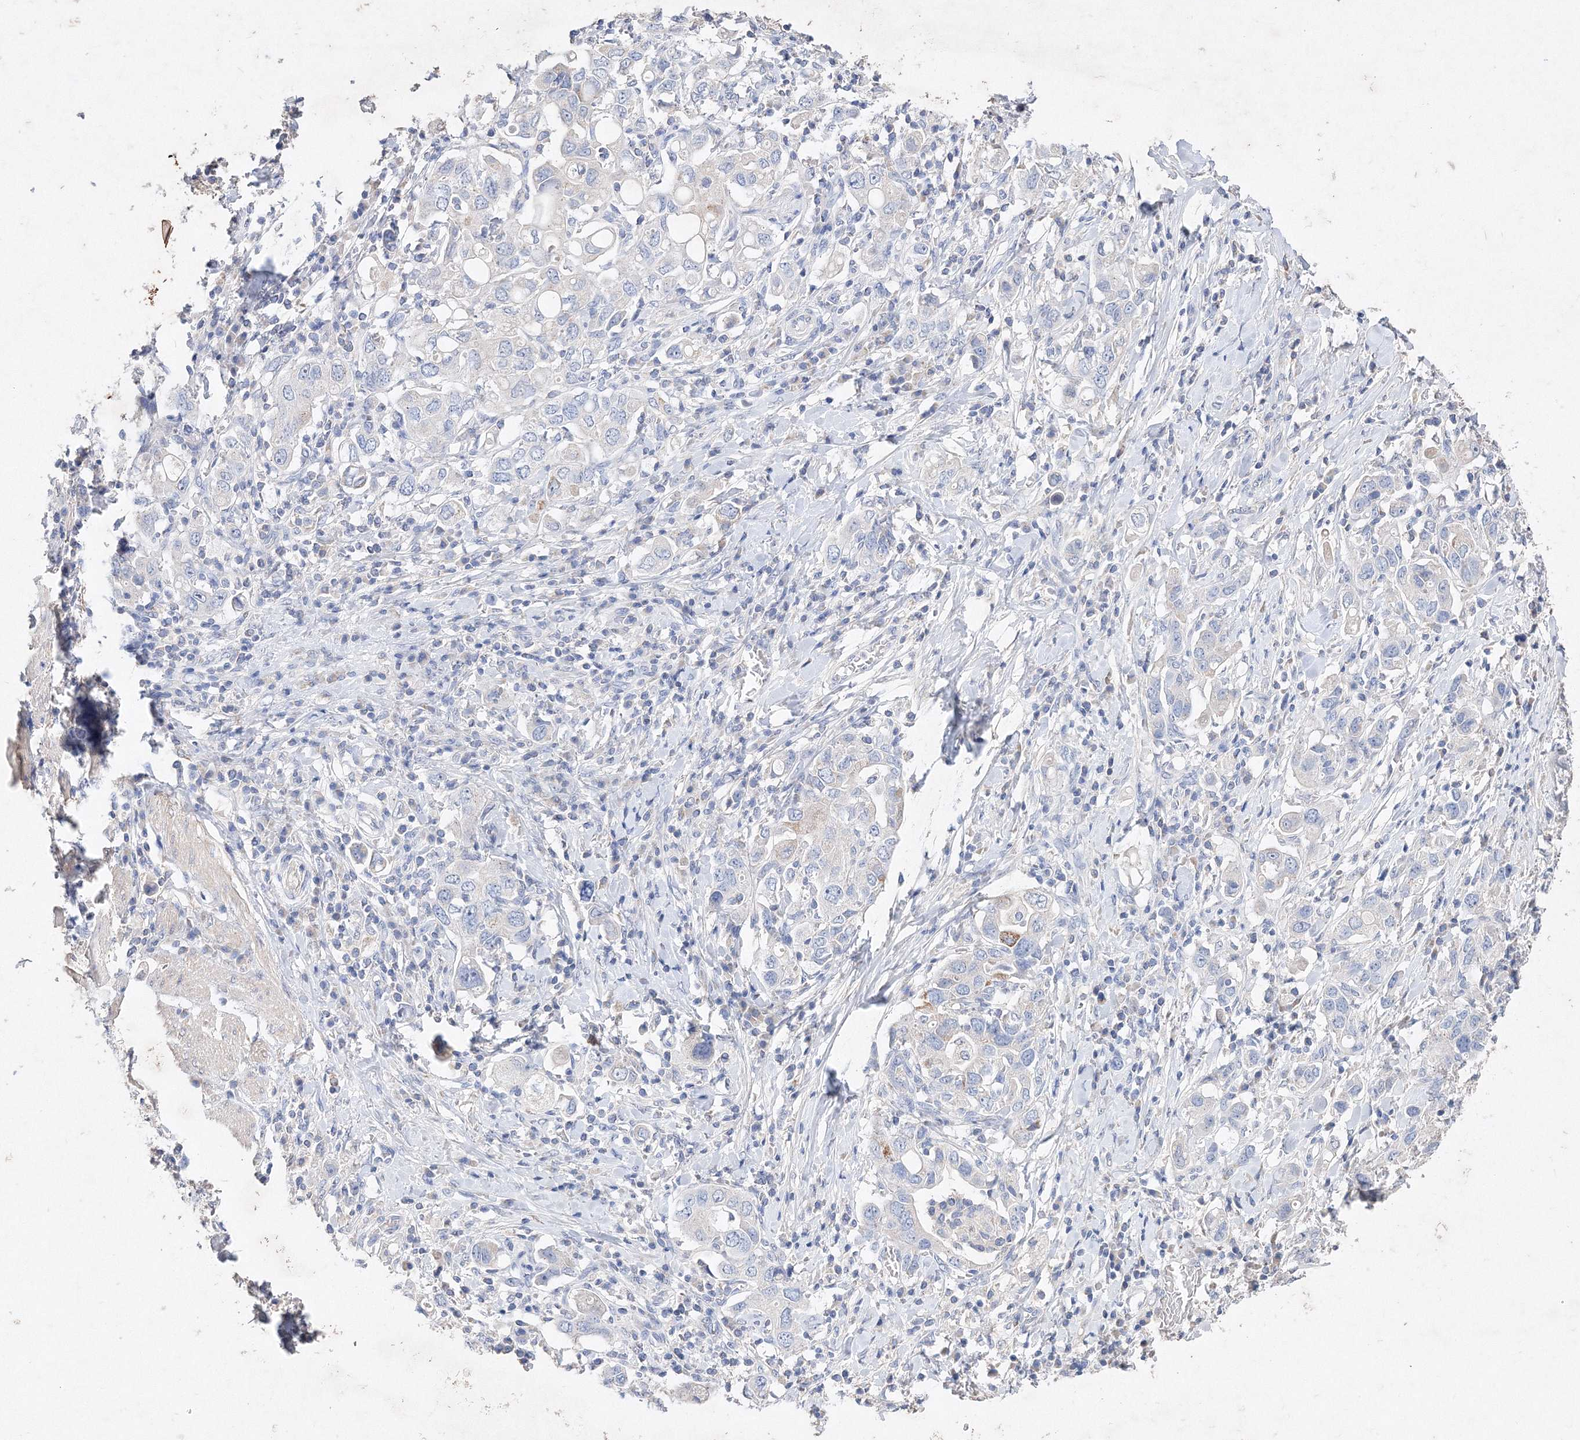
{"staining": {"intensity": "negative", "quantity": "none", "location": "none"}, "tissue": "stomach cancer", "cell_type": "Tumor cells", "image_type": "cancer", "snomed": [{"axis": "morphology", "description": "Adenocarcinoma, NOS"}, {"axis": "topography", "description": "Stomach, upper"}], "caption": "An immunohistochemistry (IHC) micrograph of adenocarcinoma (stomach) is shown. There is no staining in tumor cells of adenocarcinoma (stomach). (Immunohistochemistry (ihc), brightfield microscopy, high magnification).", "gene": "GLS", "patient": {"sex": "male", "age": 62}}